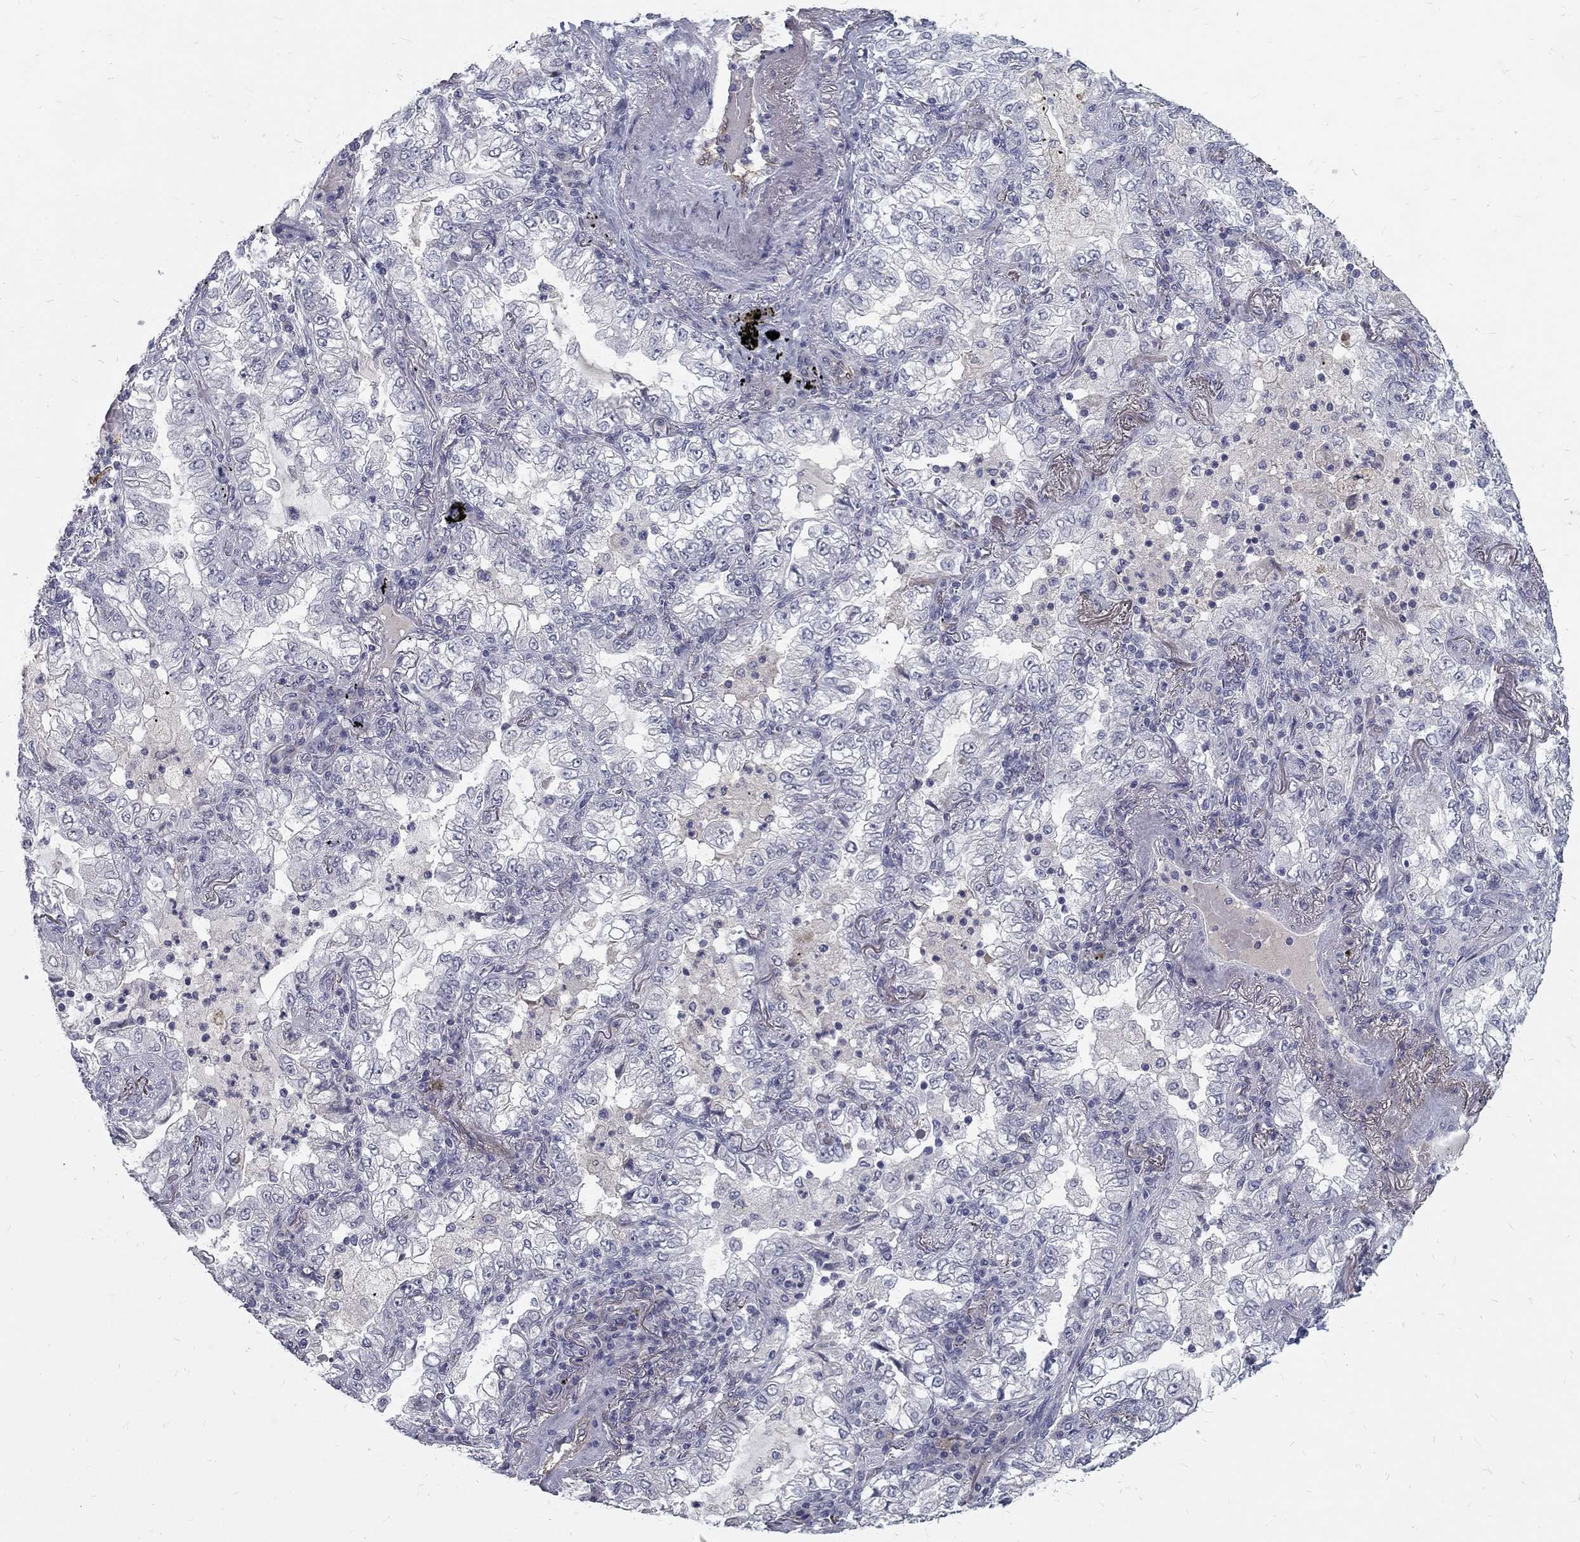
{"staining": {"intensity": "negative", "quantity": "none", "location": "none"}, "tissue": "lung cancer", "cell_type": "Tumor cells", "image_type": "cancer", "snomed": [{"axis": "morphology", "description": "Adenocarcinoma, NOS"}, {"axis": "topography", "description": "Lung"}], "caption": "High magnification brightfield microscopy of lung cancer stained with DAB (3,3'-diaminobenzidine) (brown) and counterstained with hematoxylin (blue): tumor cells show no significant expression. (DAB (3,3'-diaminobenzidine) IHC visualized using brightfield microscopy, high magnification).", "gene": "NOS1", "patient": {"sex": "female", "age": 73}}